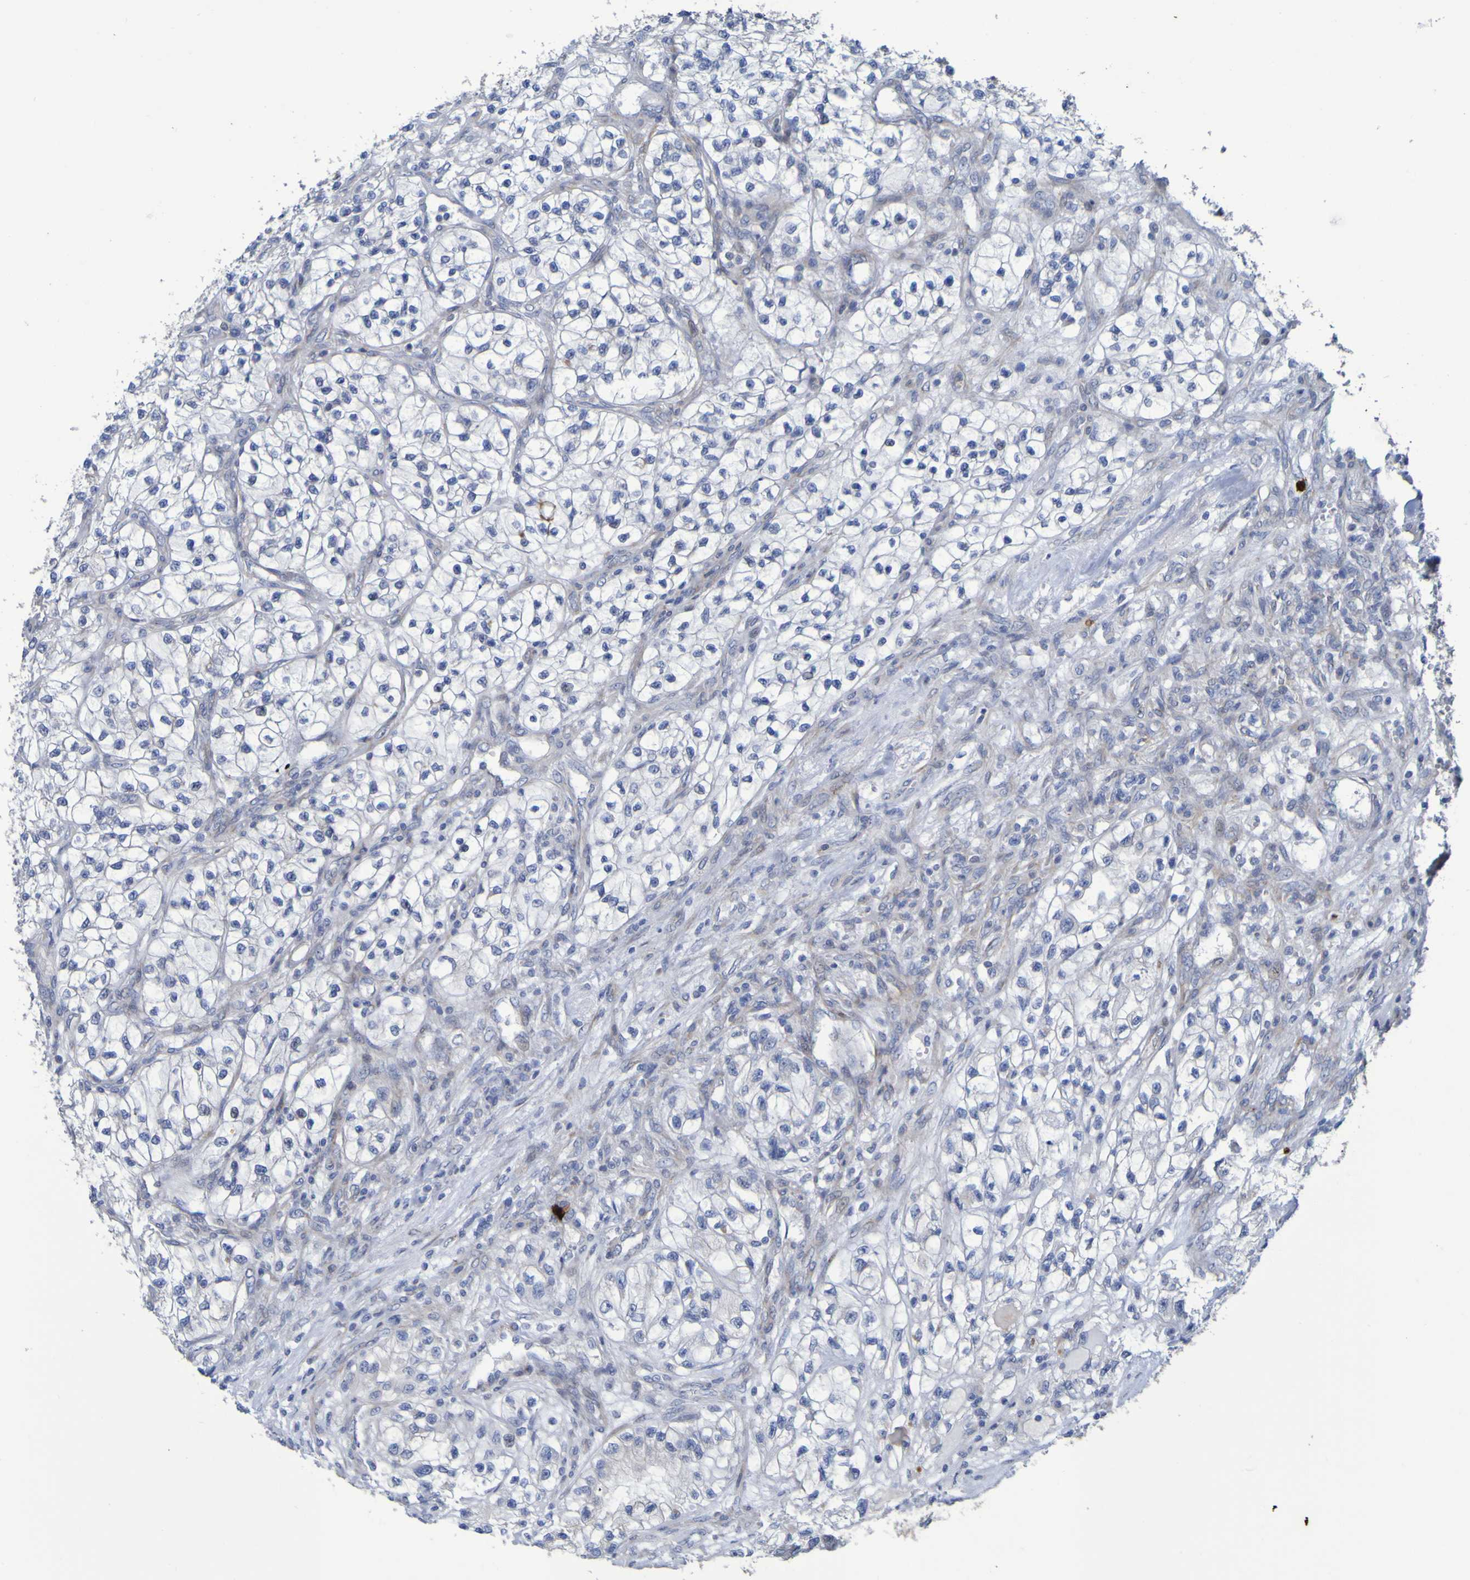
{"staining": {"intensity": "negative", "quantity": "none", "location": "none"}, "tissue": "renal cancer", "cell_type": "Tumor cells", "image_type": "cancer", "snomed": [{"axis": "morphology", "description": "Adenocarcinoma, NOS"}, {"axis": "topography", "description": "Kidney"}], "caption": "Micrograph shows no protein staining in tumor cells of renal cancer (adenocarcinoma) tissue.", "gene": "C11orf24", "patient": {"sex": "female", "age": 57}}